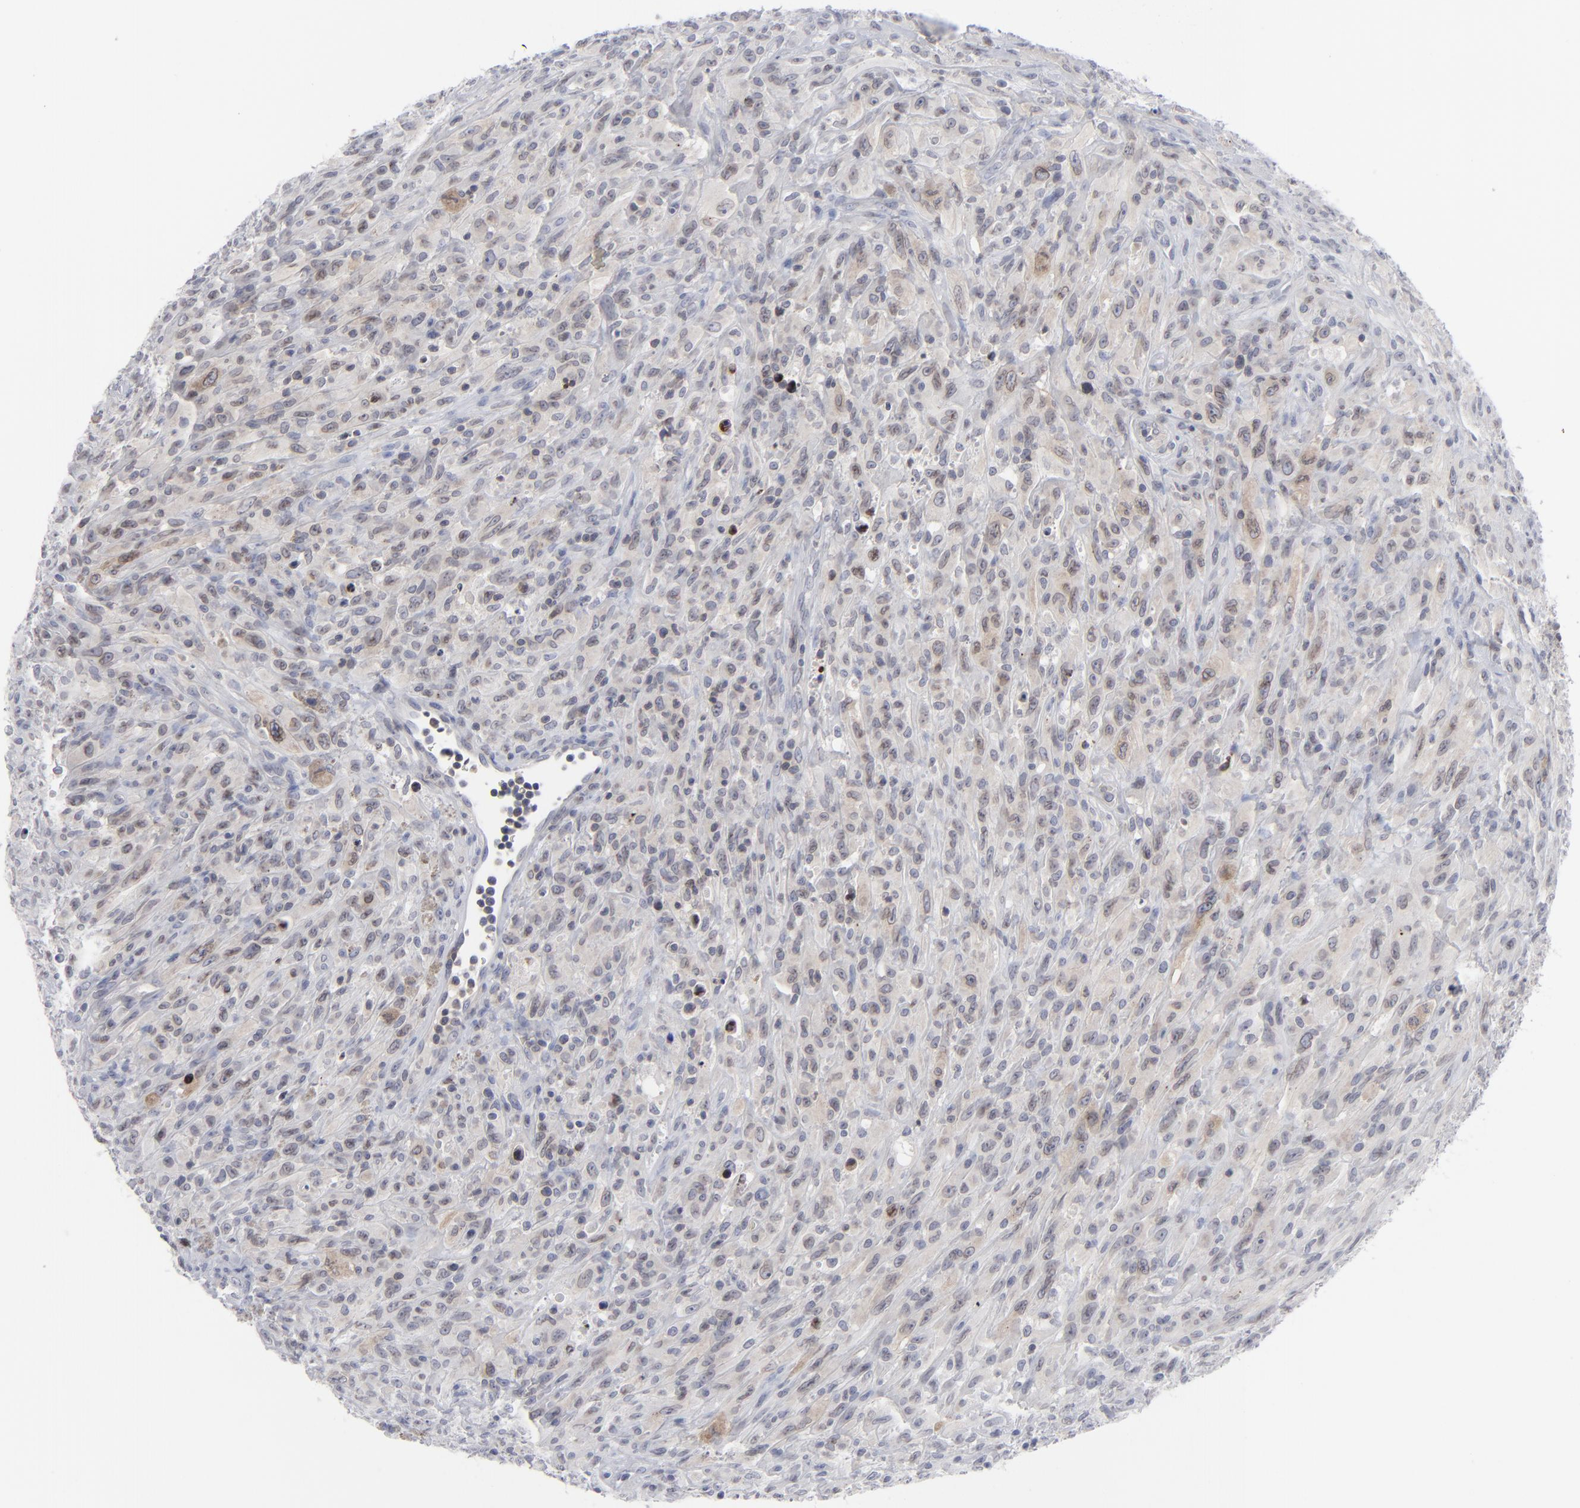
{"staining": {"intensity": "weak", "quantity": "<25%", "location": "cytoplasmic/membranous"}, "tissue": "glioma", "cell_type": "Tumor cells", "image_type": "cancer", "snomed": [{"axis": "morphology", "description": "Glioma, malignant, High grade"}, {"axis": "topography", "description": "Brain"}], "caption": "Tumor cells are negative for brown protein staining in high-grade glioma (malignant).", "gene": "NUP88", "patient": {"sex": "male", "age": 48}}